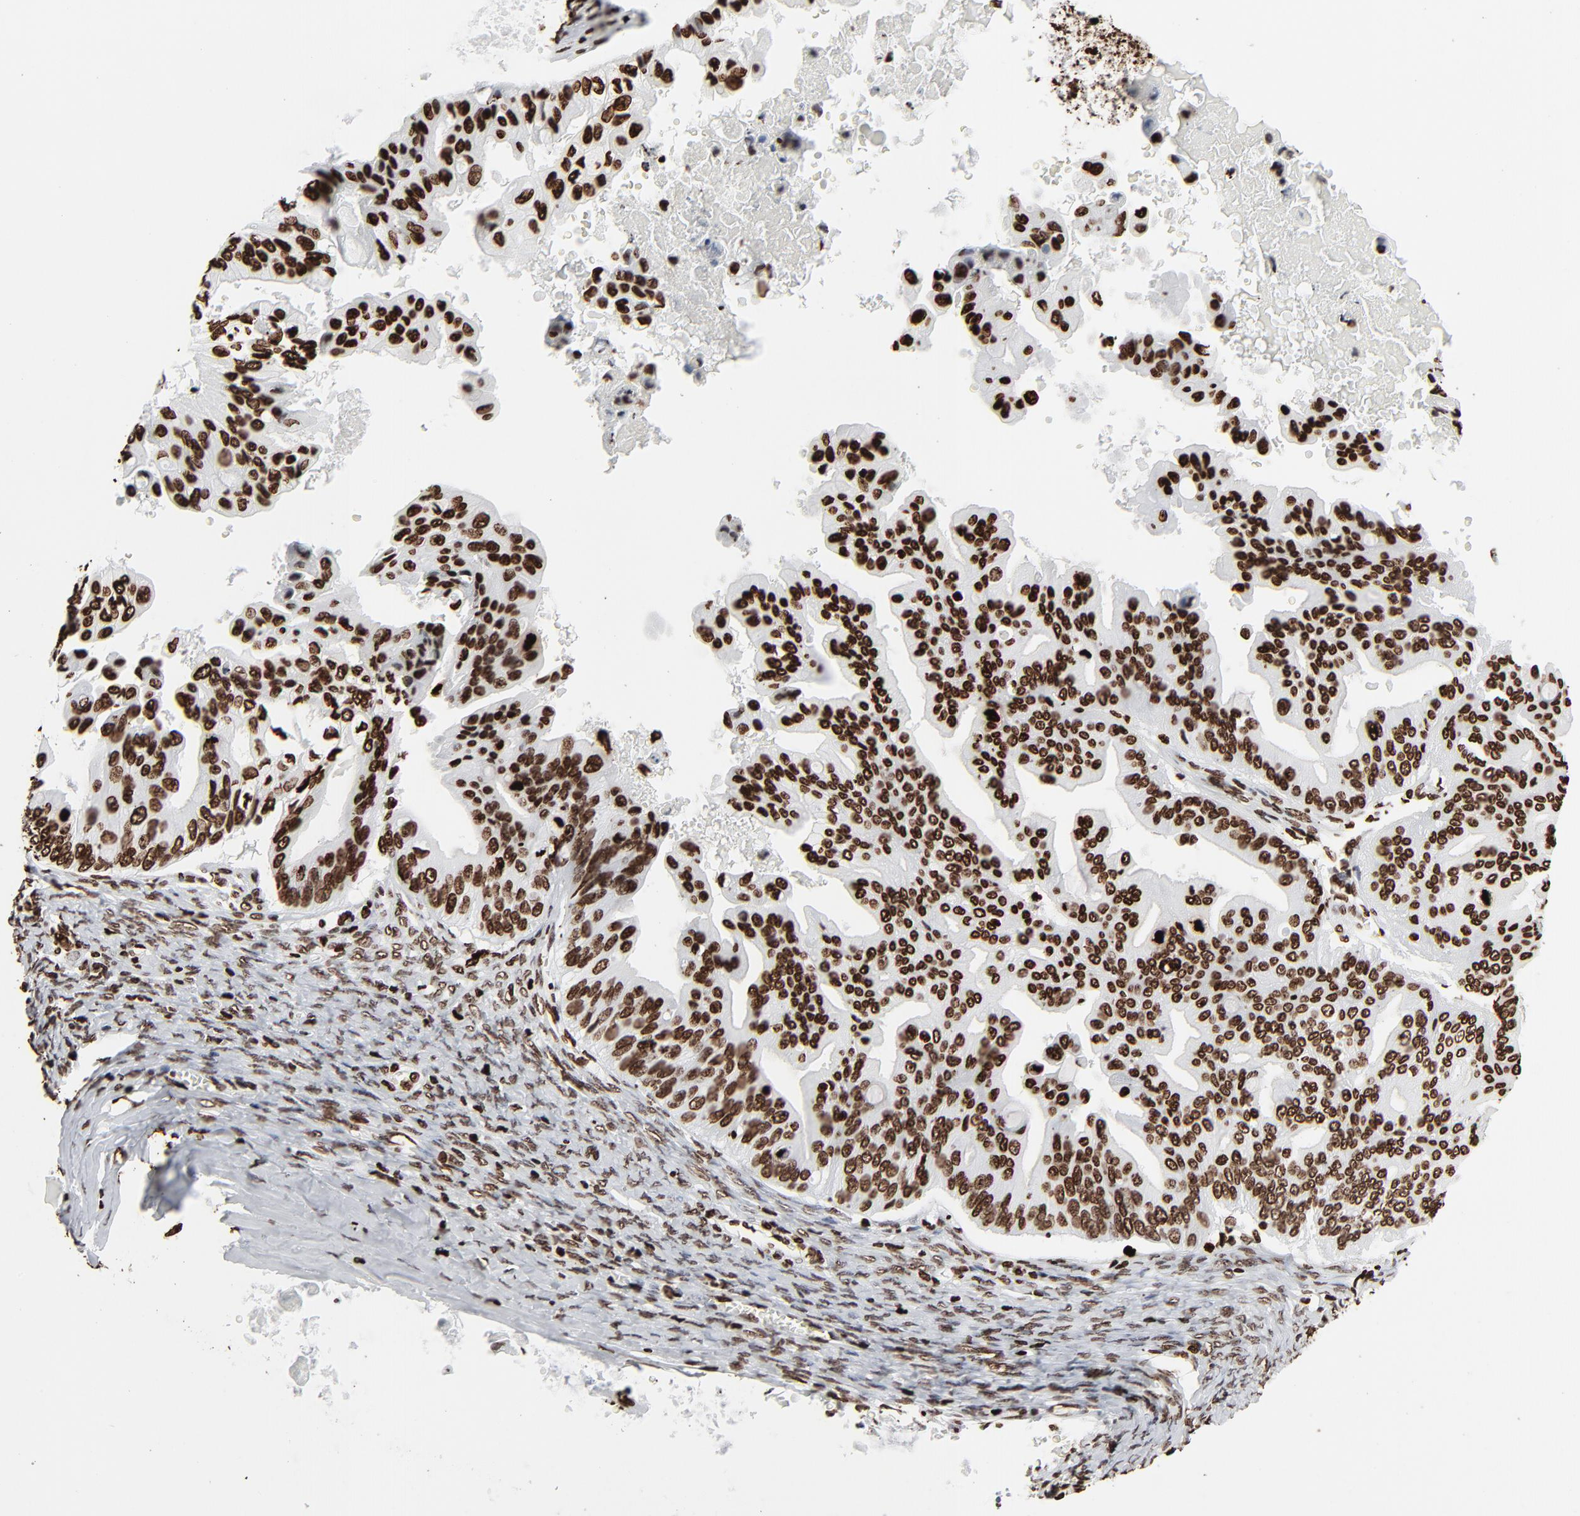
{"staining": {"intensity": "strong", "quantity": ">75%", "location": "nuclear"}, "tissue": "ovarian cancer", "cell_type": "Tumor cells", "image_type": "cancer", "snomed": [{"axis": "morphology", "description": "Cystadenocarcinoma, mucinous, NOS"}, {"axis": "topography", "description": "Ovary"}], "caption": "IHC image of human mucinous cystadenocarcinoma (ovarian) stained for a protein (brown), which displays high levels of strong nuclear expression in about >75% of tumor cells.", "gene": "H3-4", "patient": {"sex": "female", "age": 37}}